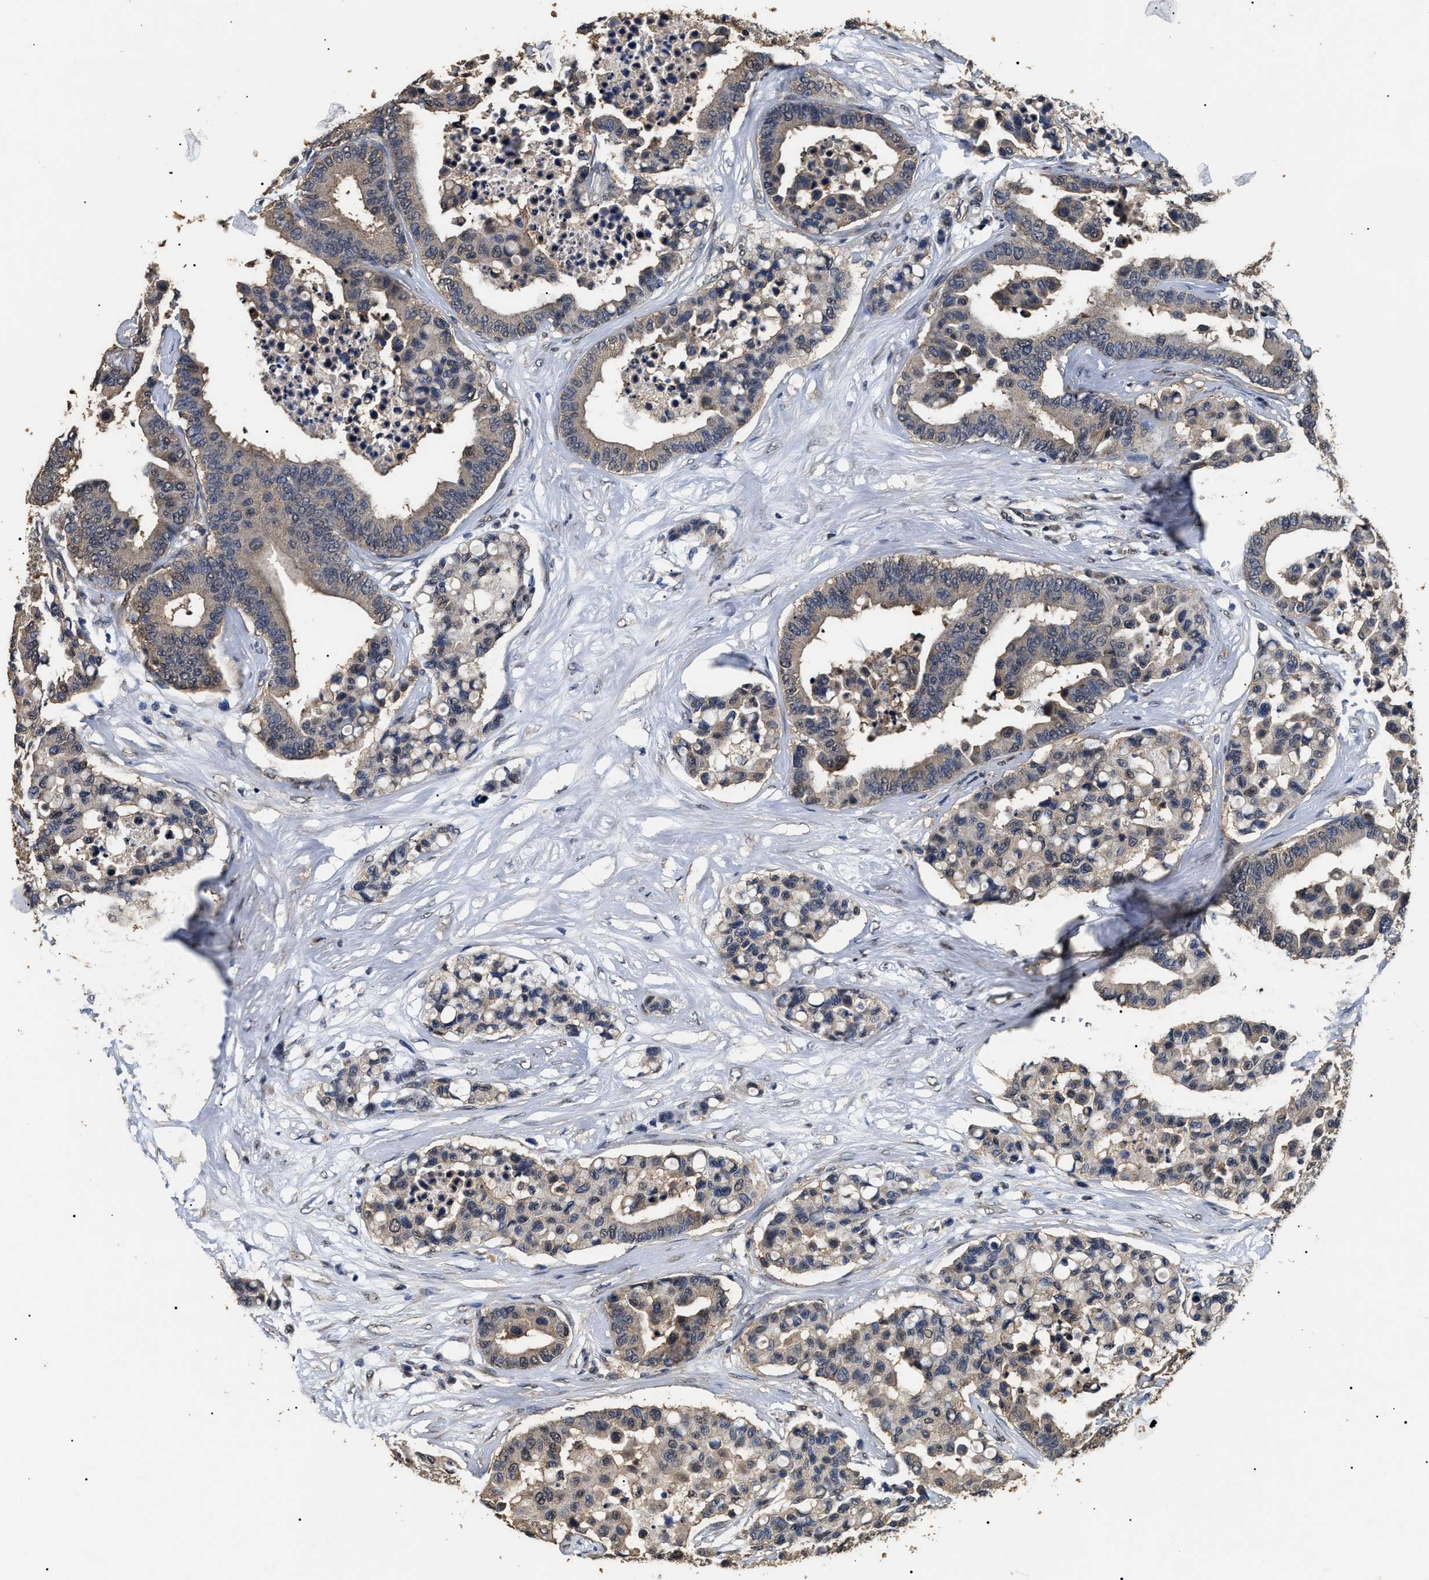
{"staining": {"intensity": "weak", "quantity": ">75%", "location": "cytoplasmic/membranous"}, "tissue": "colorectal cancer", "cell_type": "Tumor cells", "image_type": "cancer", "snomed": [{"axis": "morphology", "description": "Adenocarcinoma, NOS"}, {"axis": "topography", "description": "Colon"}], "caption": "Colorectal adenocarcinoma stained with immunohistochemistry (IHC) demonstrates weak cytoplasmic/membranous positivity in about >75% of tumor cells.", "gene": "PSMD8", "patient": {"sex": "male", "age": 82}}